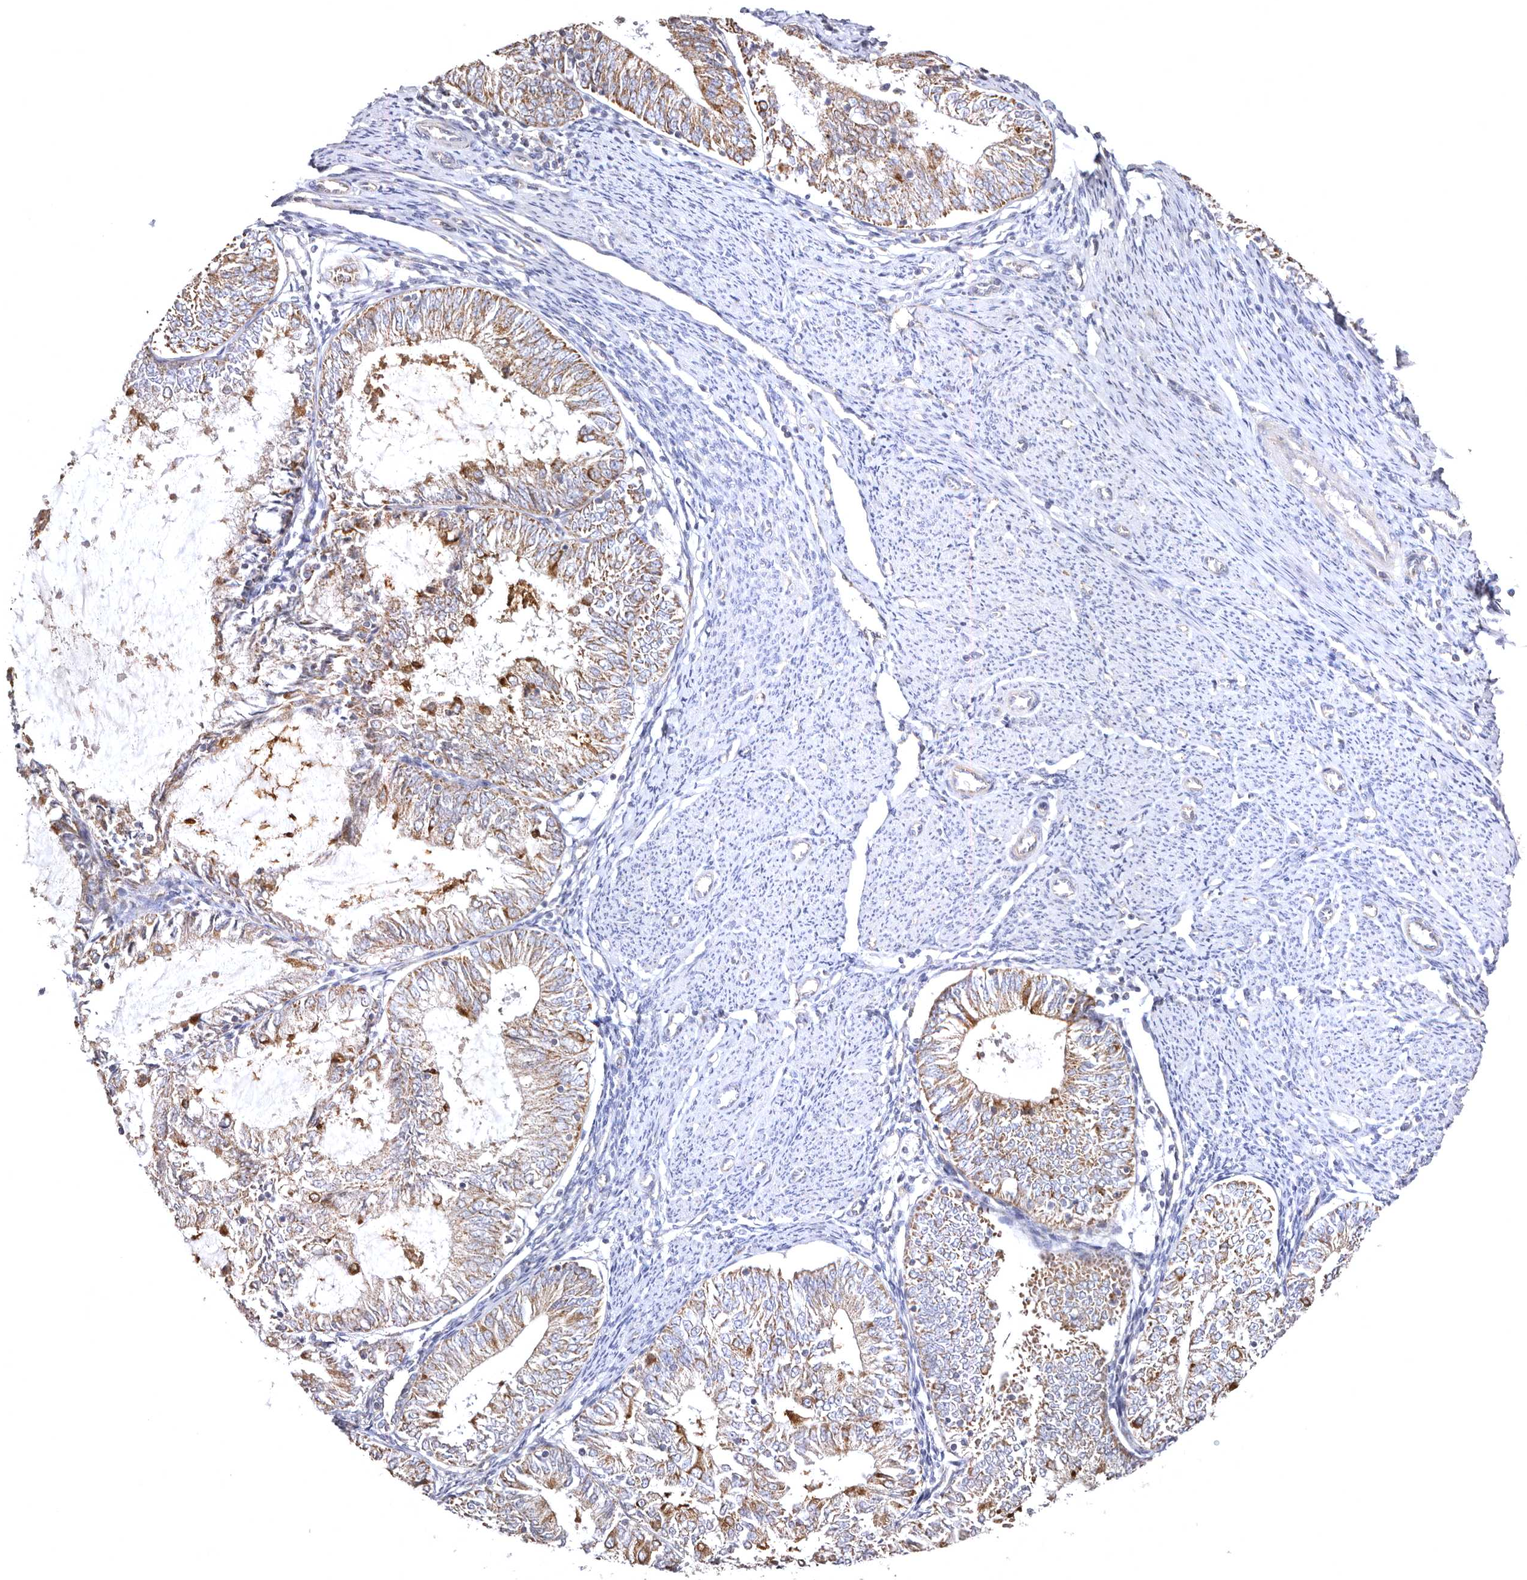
{"staining": {"intensity": "moderate", "quantity": "25%-75%", "location": "cytoplasmic/membranous"}, "tissue": "endometrial cancer", "cell_type": "Tumor cells", "image_type": "cancer", "snomed": [{"axis": "morphology", "description": "Adenocarcinoma, NOS"}, {"axis": "topography", "description": "Endometrium"}], "caption": "Endometrial cancer stained with immunohistochemistry exhibits moderate cytoplasmic/membranous staining in approximately 25%-75% of tumor cells.", "gene": "BAIAP2L1", "patient": {"sex": "female", "age": 57}}